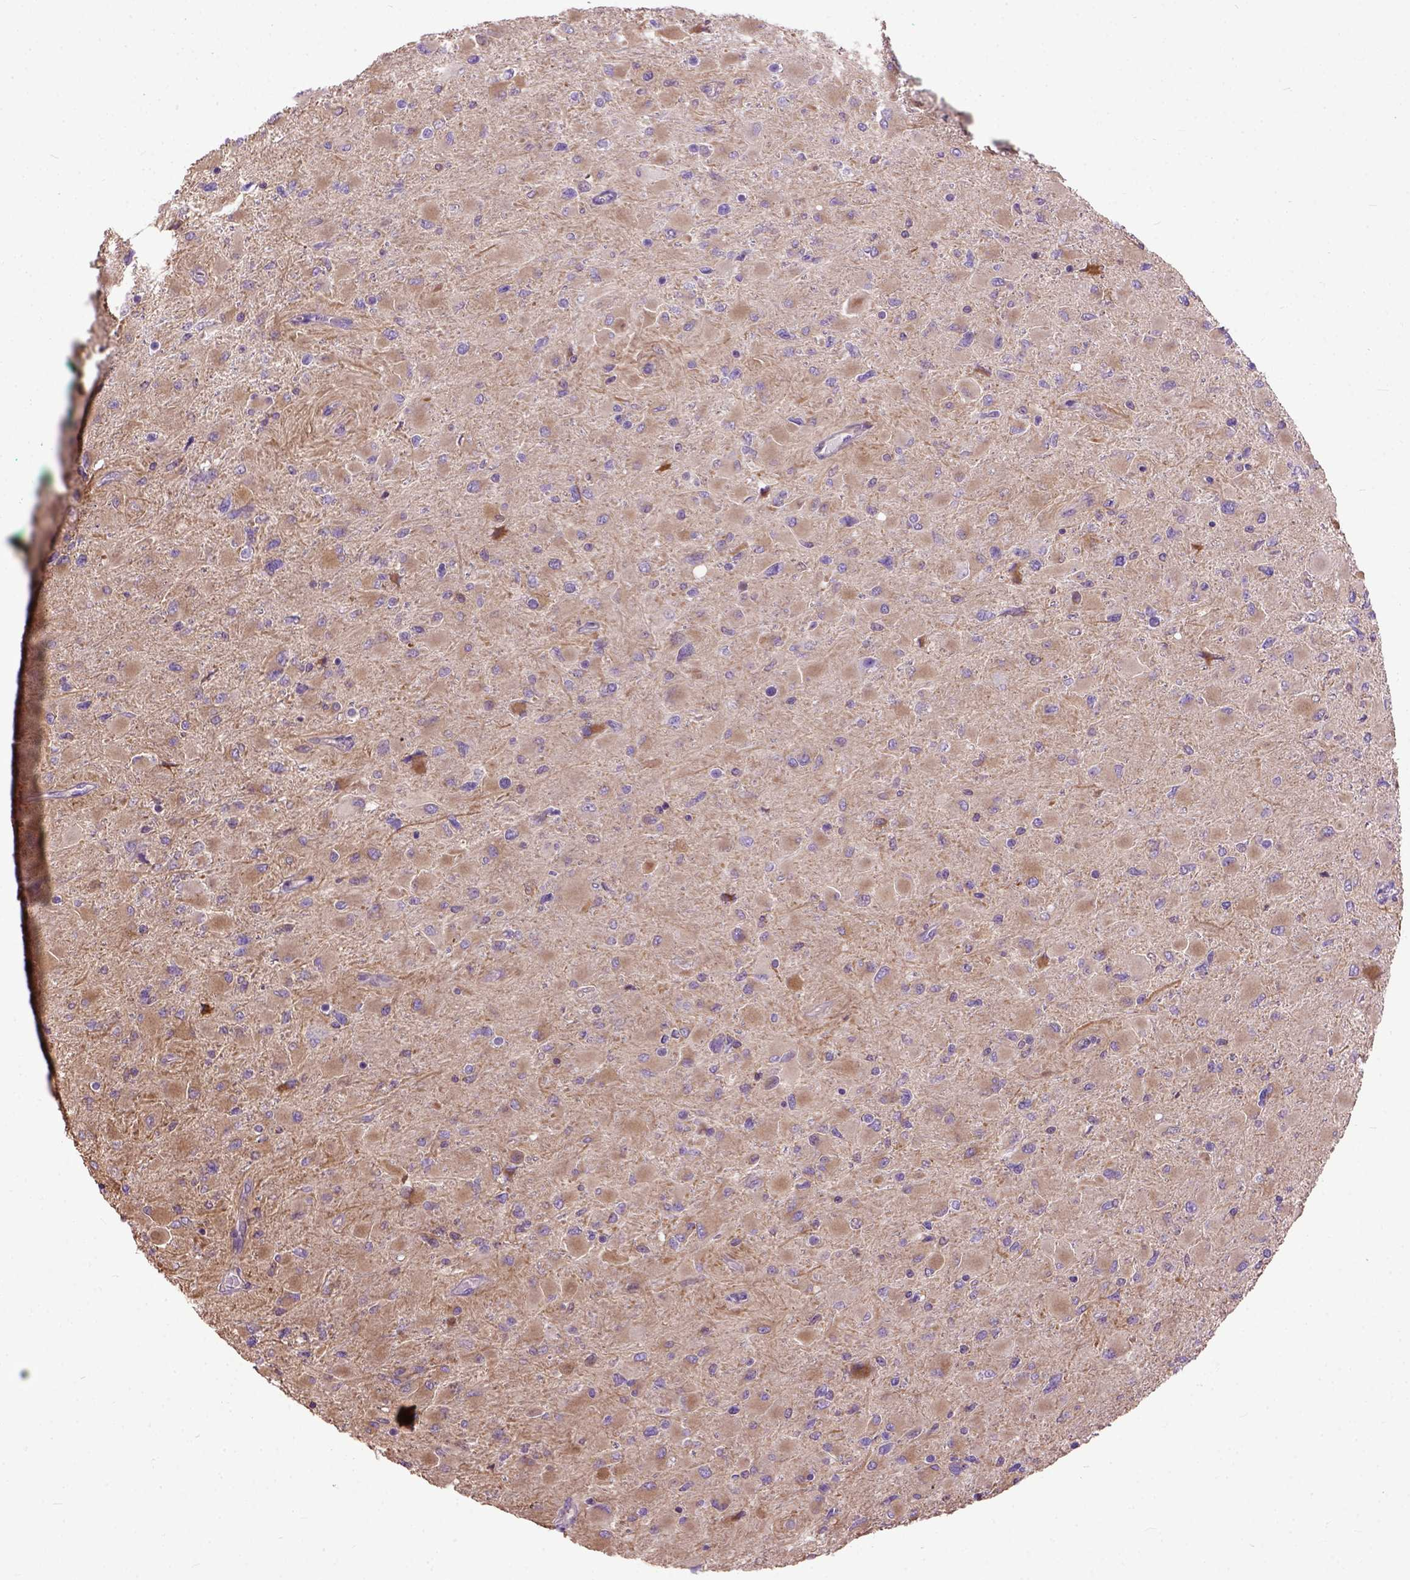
{"staining": {"intensity": "weak", "quantity": ">75%", "location": "cytoplasmic/membranous"}, "tissue": "glioma", "cell_type": "Tumor cells", "image_type": "cancer", "snomed": [{"axis": "morphology", "description": "Glioma, malignant, High grade"}, {"axis": "topography", "description": "Cerebral cortex"}], "caption": "Immunohistochemical staining of glioma demonstrates low levels of weak cytoplasmic/membranous staining in about >75% of tumor cells.", "gene": "SEMA4F", "patient": {"sex": "female", "age": 36}}